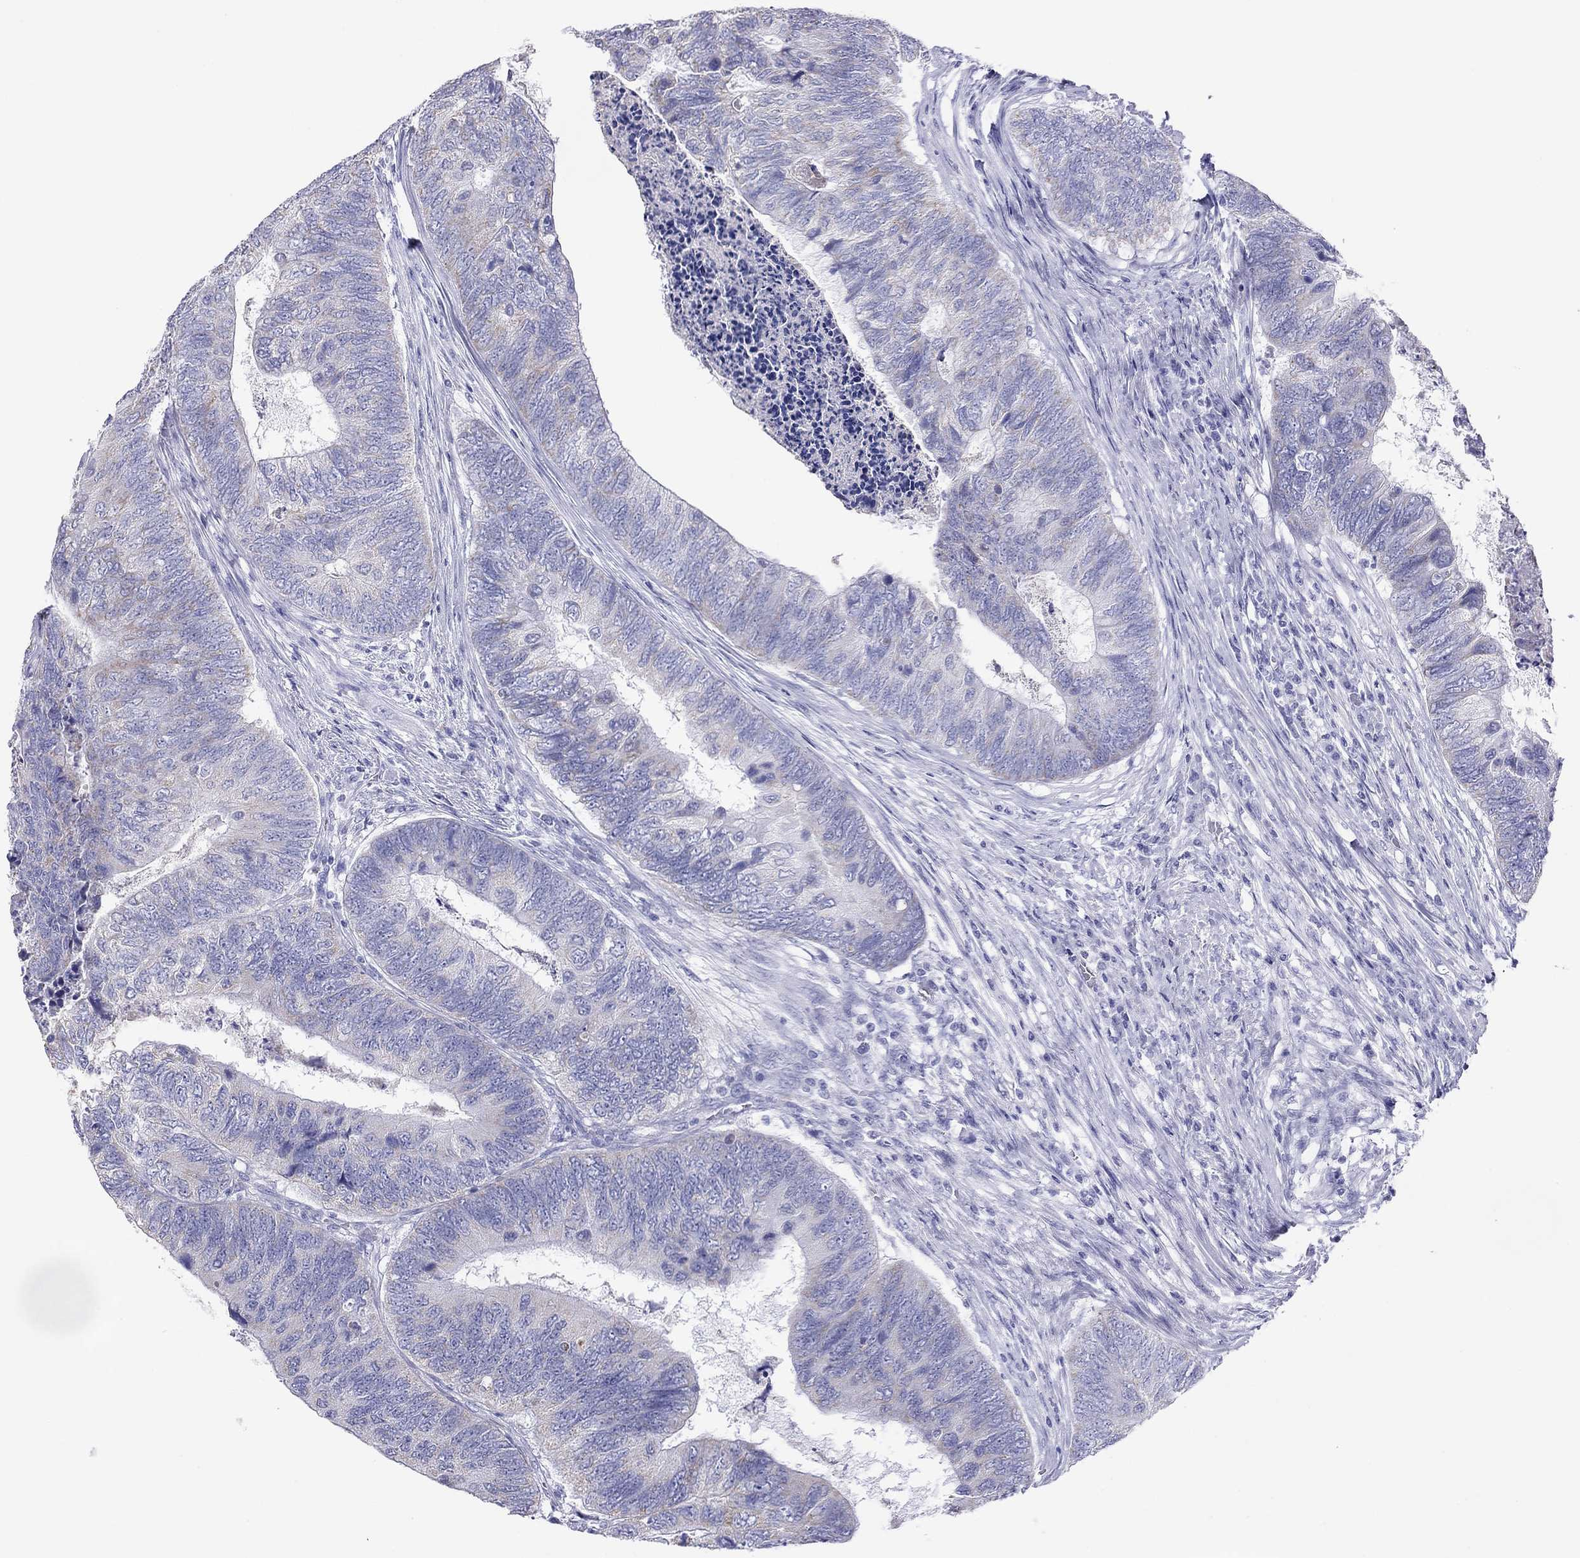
{"staining": {"intensity": "negative", "quantity": "none", "location": "none"}, "tissue": "colorectal cancer", "cell_type": "Tumor cells", "image_type": "cancer", "snomed": [{"axis": "morphology", "description": "Adenocarcinoma, NOS"}, {"axis": "topography", "description": "Colon"}], "caption": "An immunohistochemistry micrograph of colorectal cancer (adenocarcinoma) is shown. There is no staining in tumor cells of colorectal cancer (adenocarcinoma). Nuclei are stained in blue.", "gene": "DPY19L2", "patient": {"sex": "female", "age": 67}}